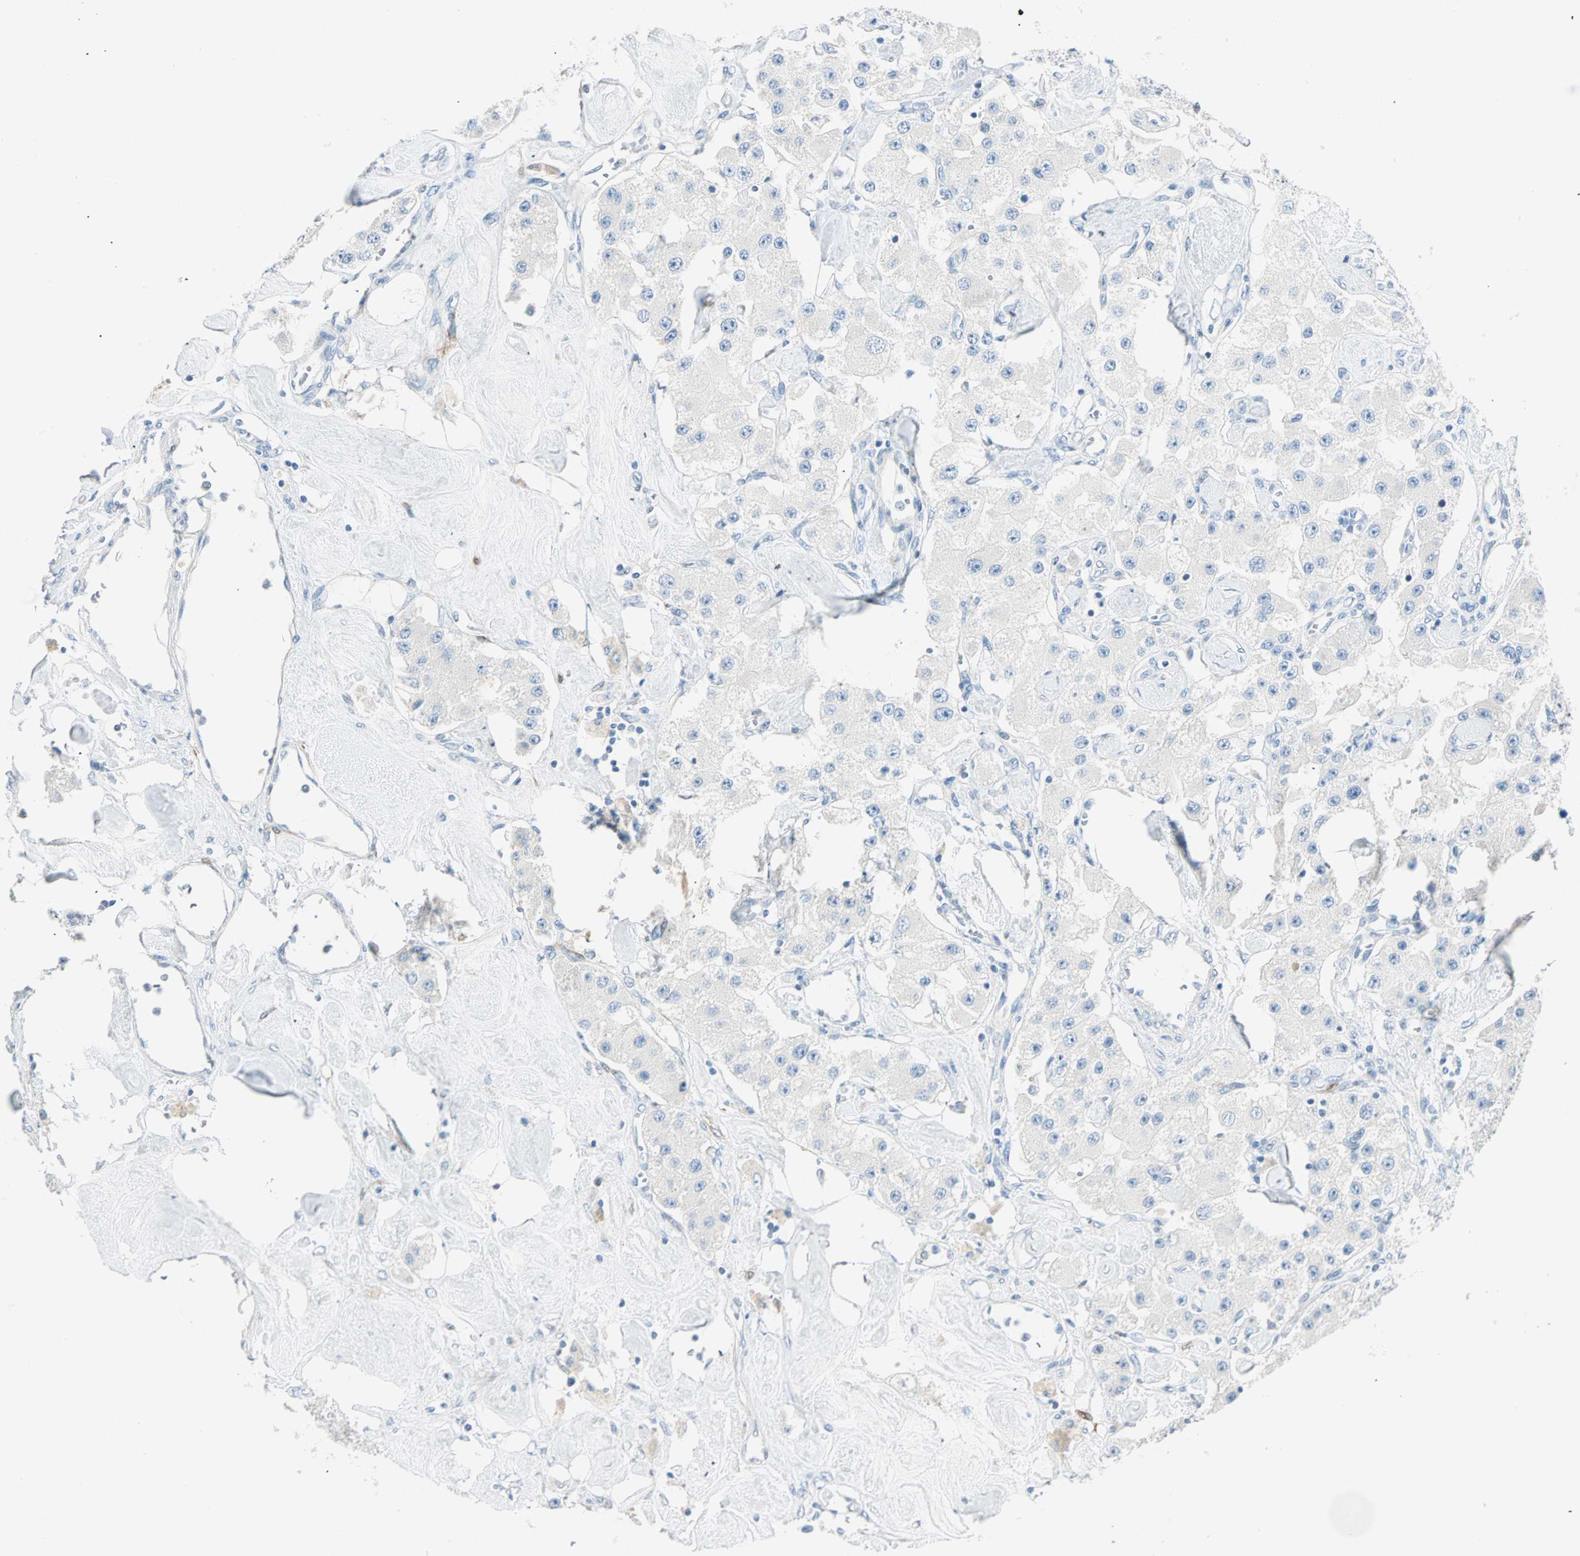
{"staining": {"intensity": "negative", "quantity": "none", "location": "none"}, "tissue": "carcinoid", "cell_type": "Tumor cells", "image_type": "cancer", "snomed": [{"axis": "morphology", "description": "Carcinoid, malignant, NOS"}, {"axis": "topography", "description": "Pancreas"}], "caption": "Protein analysis of carcinoid exhibits no significant expression in tumor cells.", "gene": "ATF6", "patient": {"sex": "male", "age": 41}}